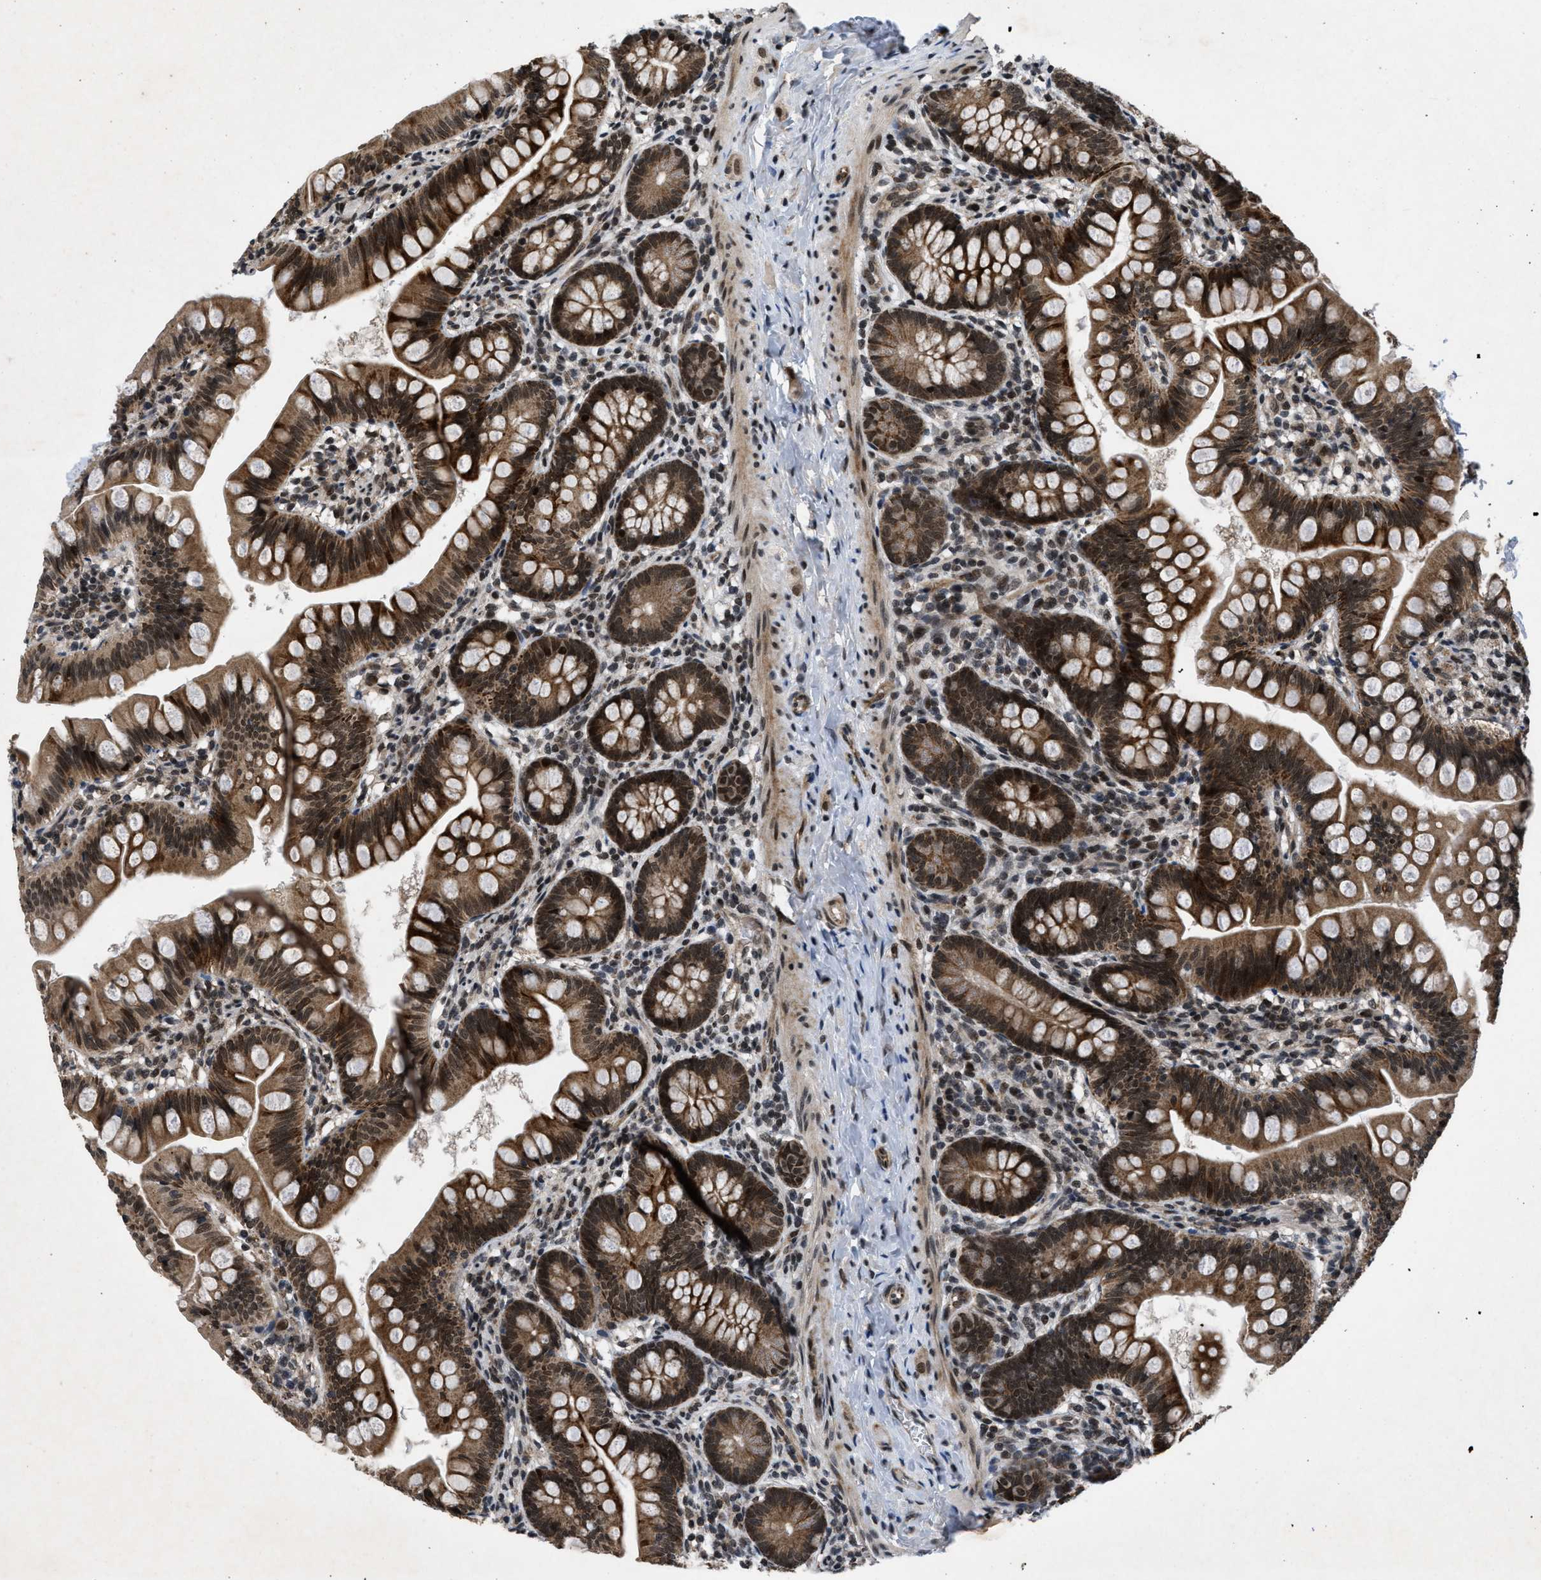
{"staining": {"intensity": "strong", "quantity": ">75%", "location": "cytoplasmic/membranous,nuclear"}, "tissue": "small intestine", "cell_type": "Glandular cells", "image_type": "normal", "snomed": [{"axis": "morphology", "description": "Normal tissue, NOS"}, {"axis": "topography", "description": "Small intestine"}], "caption": "High-magnification brightfield microscopy of normal small intestine stained with DAB (3,3'-diaminobenzidine) (brown) and counterstained with hematoxylin (blue). glandular cells exhibit strong cytoplasmic/membranous,nuclear staining is appreciated in about>75% of cells. Immunohistochemistry (ihc) stains the protein of interest in brown and the nuclei are stained blue.", "gene": "ZNHIT1", "patient": {"sex": "male", "age": 7}}